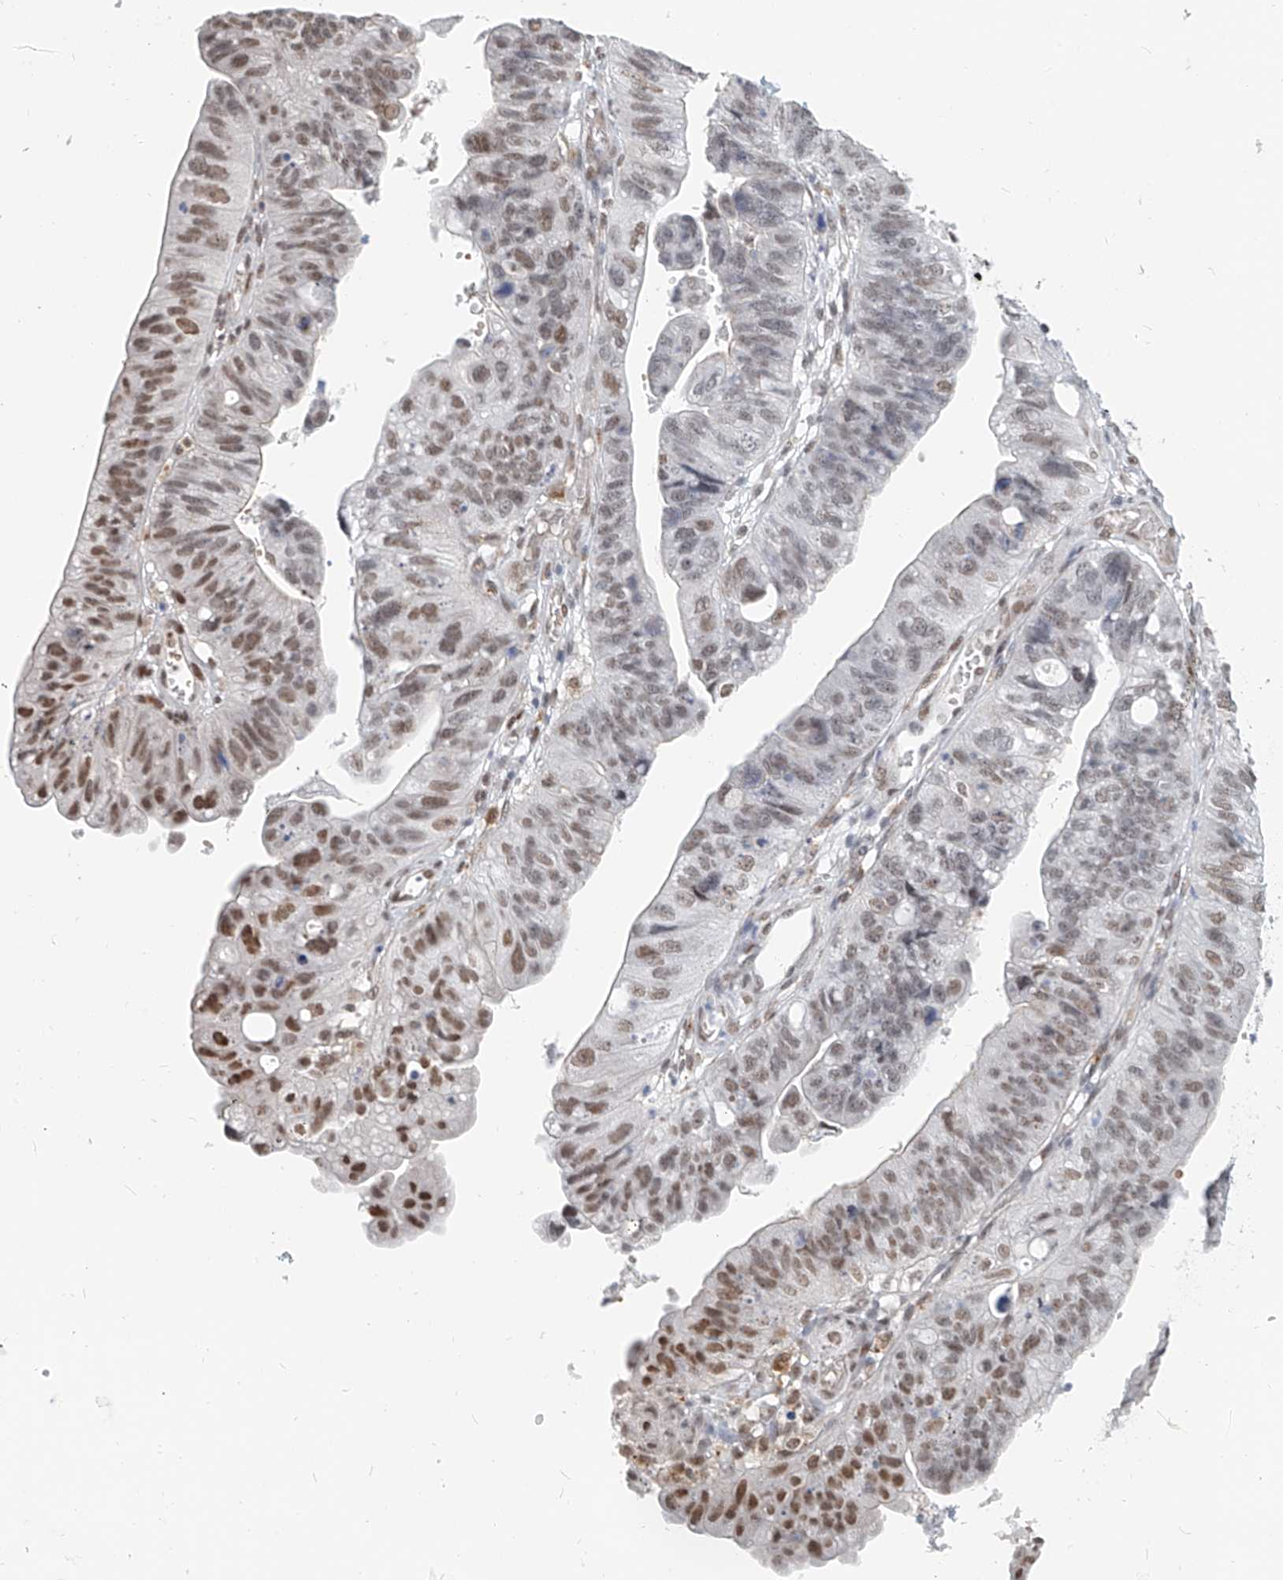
{"staining": {"intensity": "moderate", "quantity": ">75%", "location": "nuclear"}, "tissue": "stomach cancer", "cell_type": "Tumor cells", "image_type": "cancer", "snomed": [{"axis": "morphology", "description": "Adenocarcinoma, NOS"}, {"axis": "topography", "description": "Stomach"}], "caption": "Immunohistochemical staining of human stomach cancer reveals medium levels of moderate nuclear protein positivity in about >75% of tumor cells. The staining is performed using DAB (3,3'-diaminobenzidine) brown chromogen to label protein expression. The nuclei are counter-stained blue using hematoxylin.", "gene": "SASH1", "patient": {"sex": "male", "age": 59}}